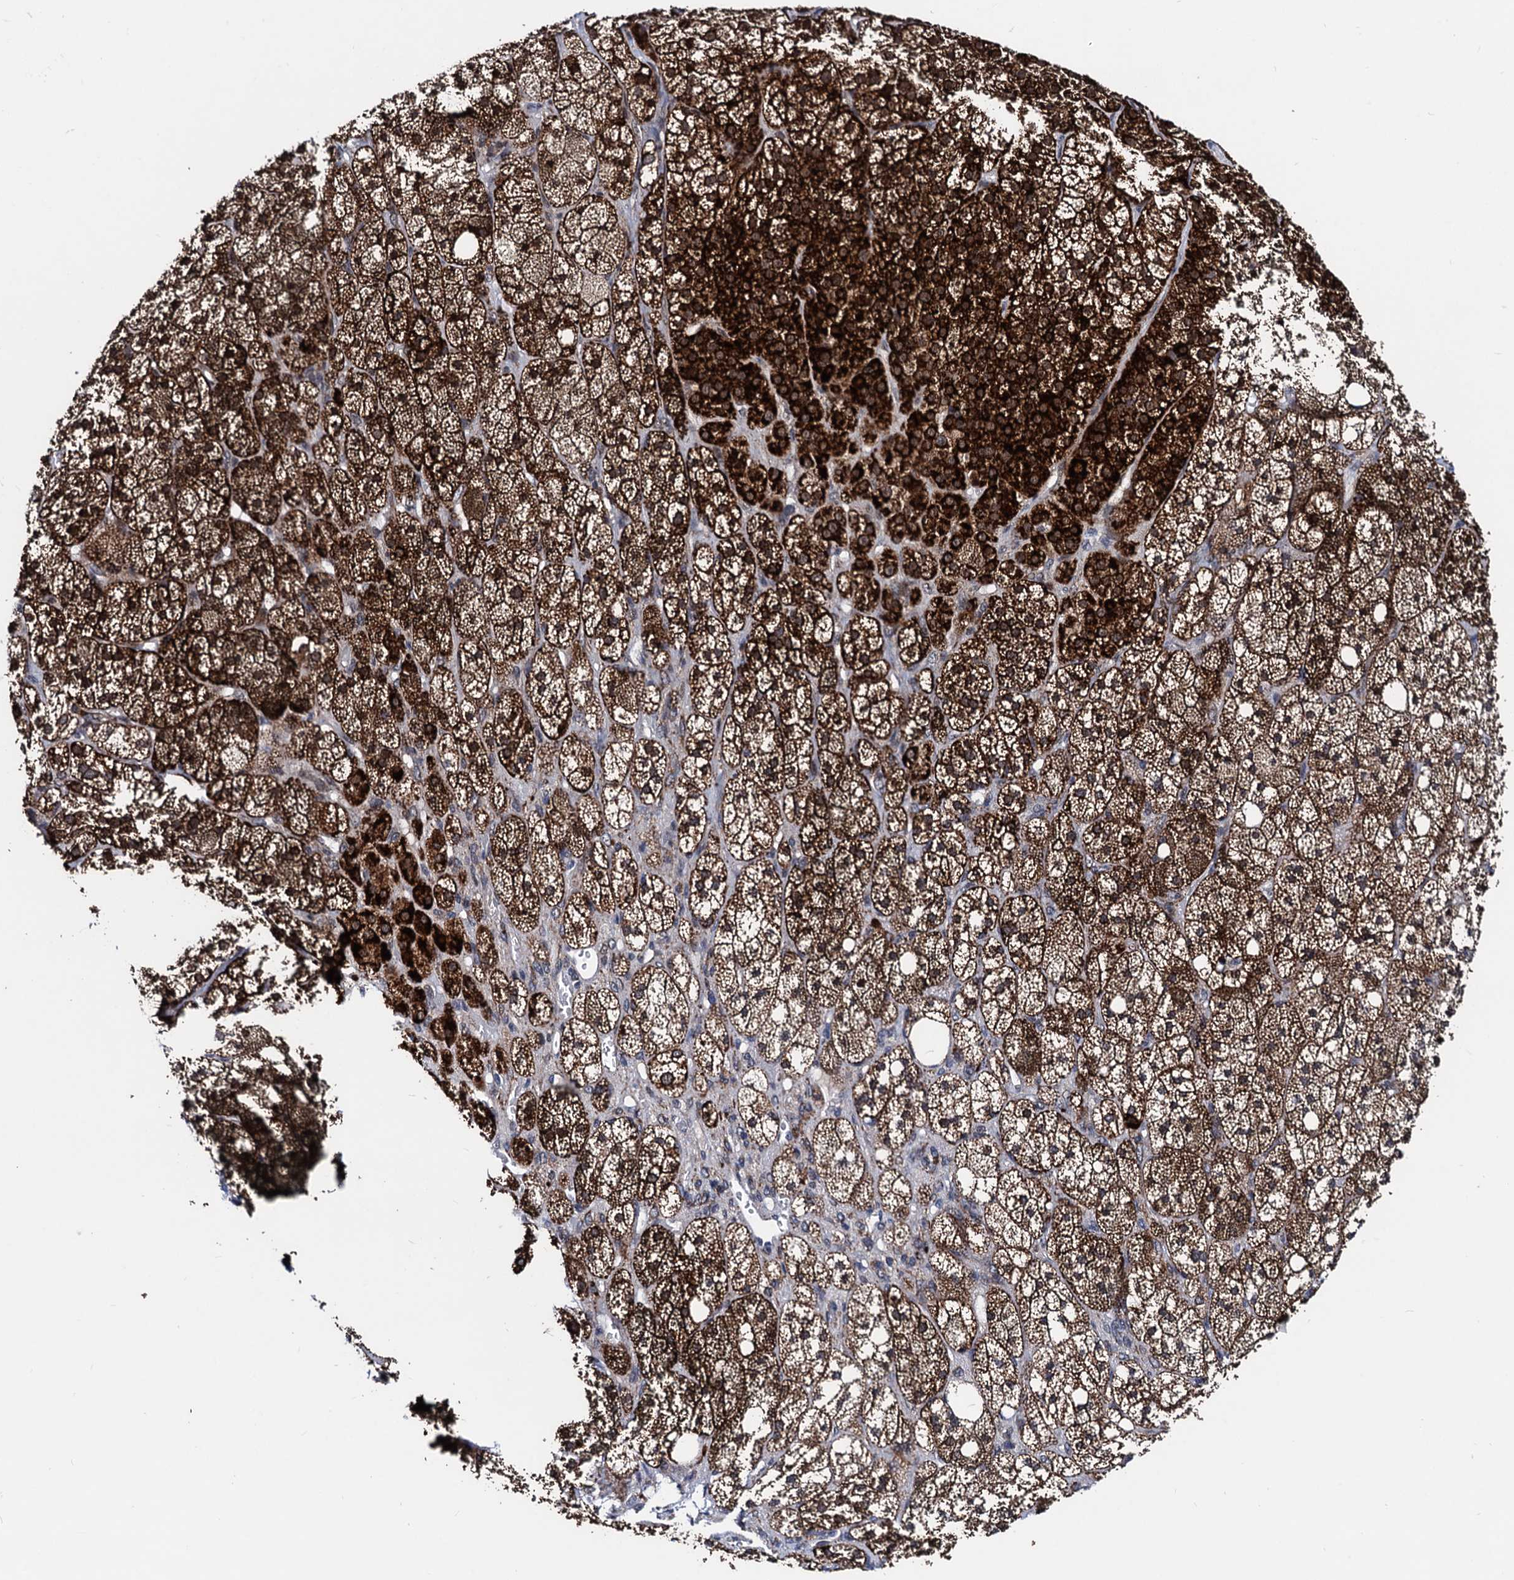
{"staining": {"intensity": "strong", "quantity": ">75%", "location": "cytoplasmic/membranous"}, "tissue": "adrenal gland", "cell_type": "Glandular cells", "image_type": "normal", "snomed": [{"axis": "morphology", "description": "Normal tissue, NOS"}, {"axis": "topography", "description": "Adrenal gland"}], "caption": "High-power microscopy captured an immunohistochemistry (IHC) micrograph of unremarkable adrenal gland, revealing strong cytoplasmic/membranous staining in approximately >75% of glandular cells. (DAB IHC, brown staining for protein, blue staining for nuclei).", "gene": "COA4", "patient": {"sex": "male", "age": 61}}